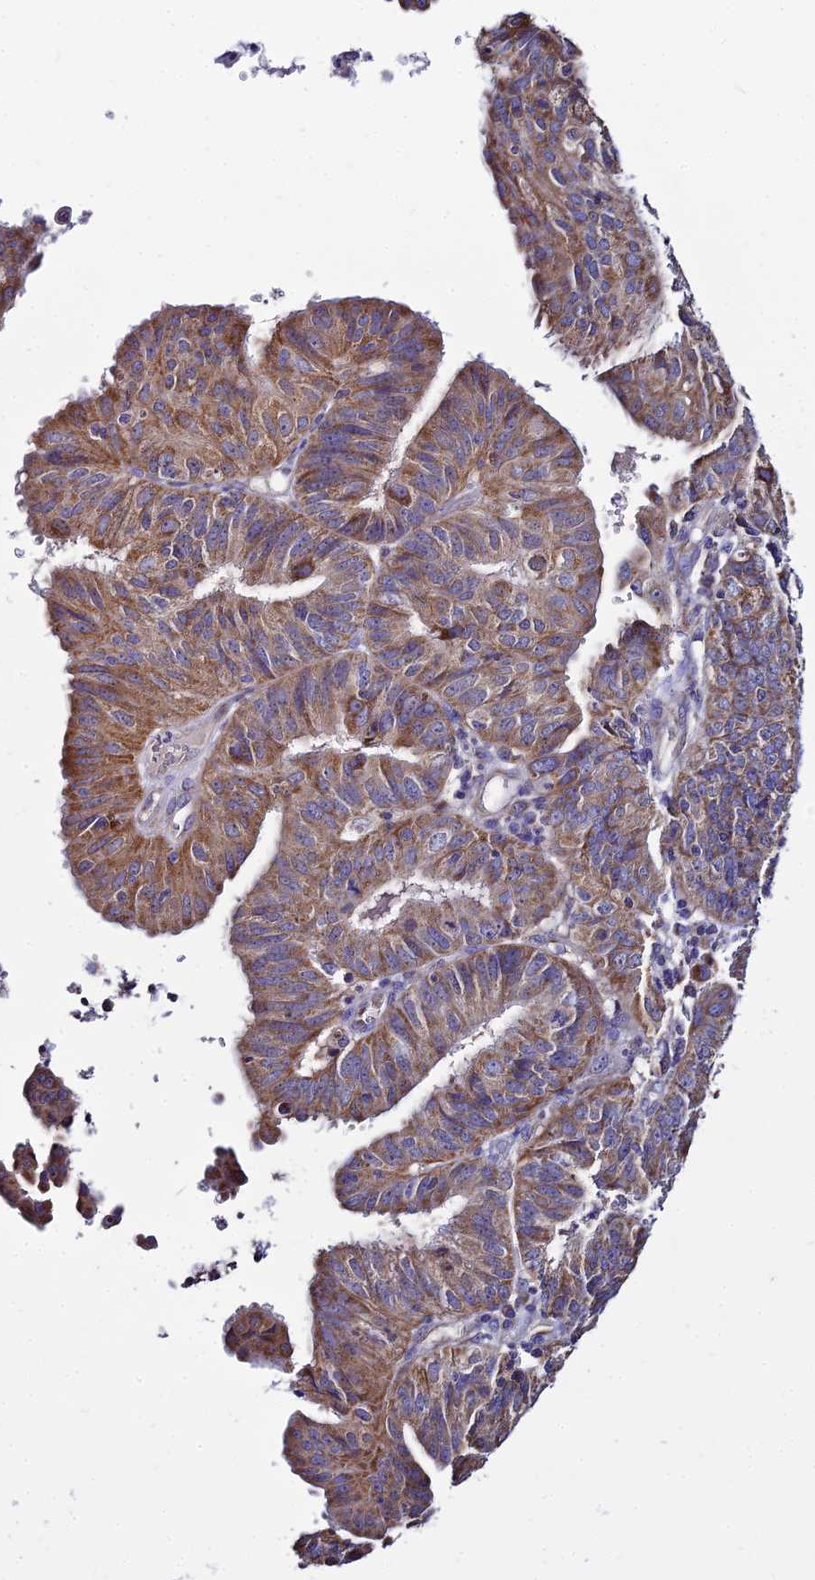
{"staining": {"intensity": "moderate", "quantity": ">75%", "location": "cytoplasmic/membranous"}, "tissue": "endometrial cancer", "cell_type": "Tumor cells", "image_type": "cancer", "snomed": [{"axis": "morphology", "description": "Adenocarcinoma, NOS"}, {"axis": "topography", "description": "Endometrium"}], "caption": "Immunohistochemical staining of endometrial cancer shows medium levels of moderate cytoplasmic/membranous protein staining in about >75% of tumor cells.", "gene": "TYW5", "patient": {"sex": "female", "age": 56}}